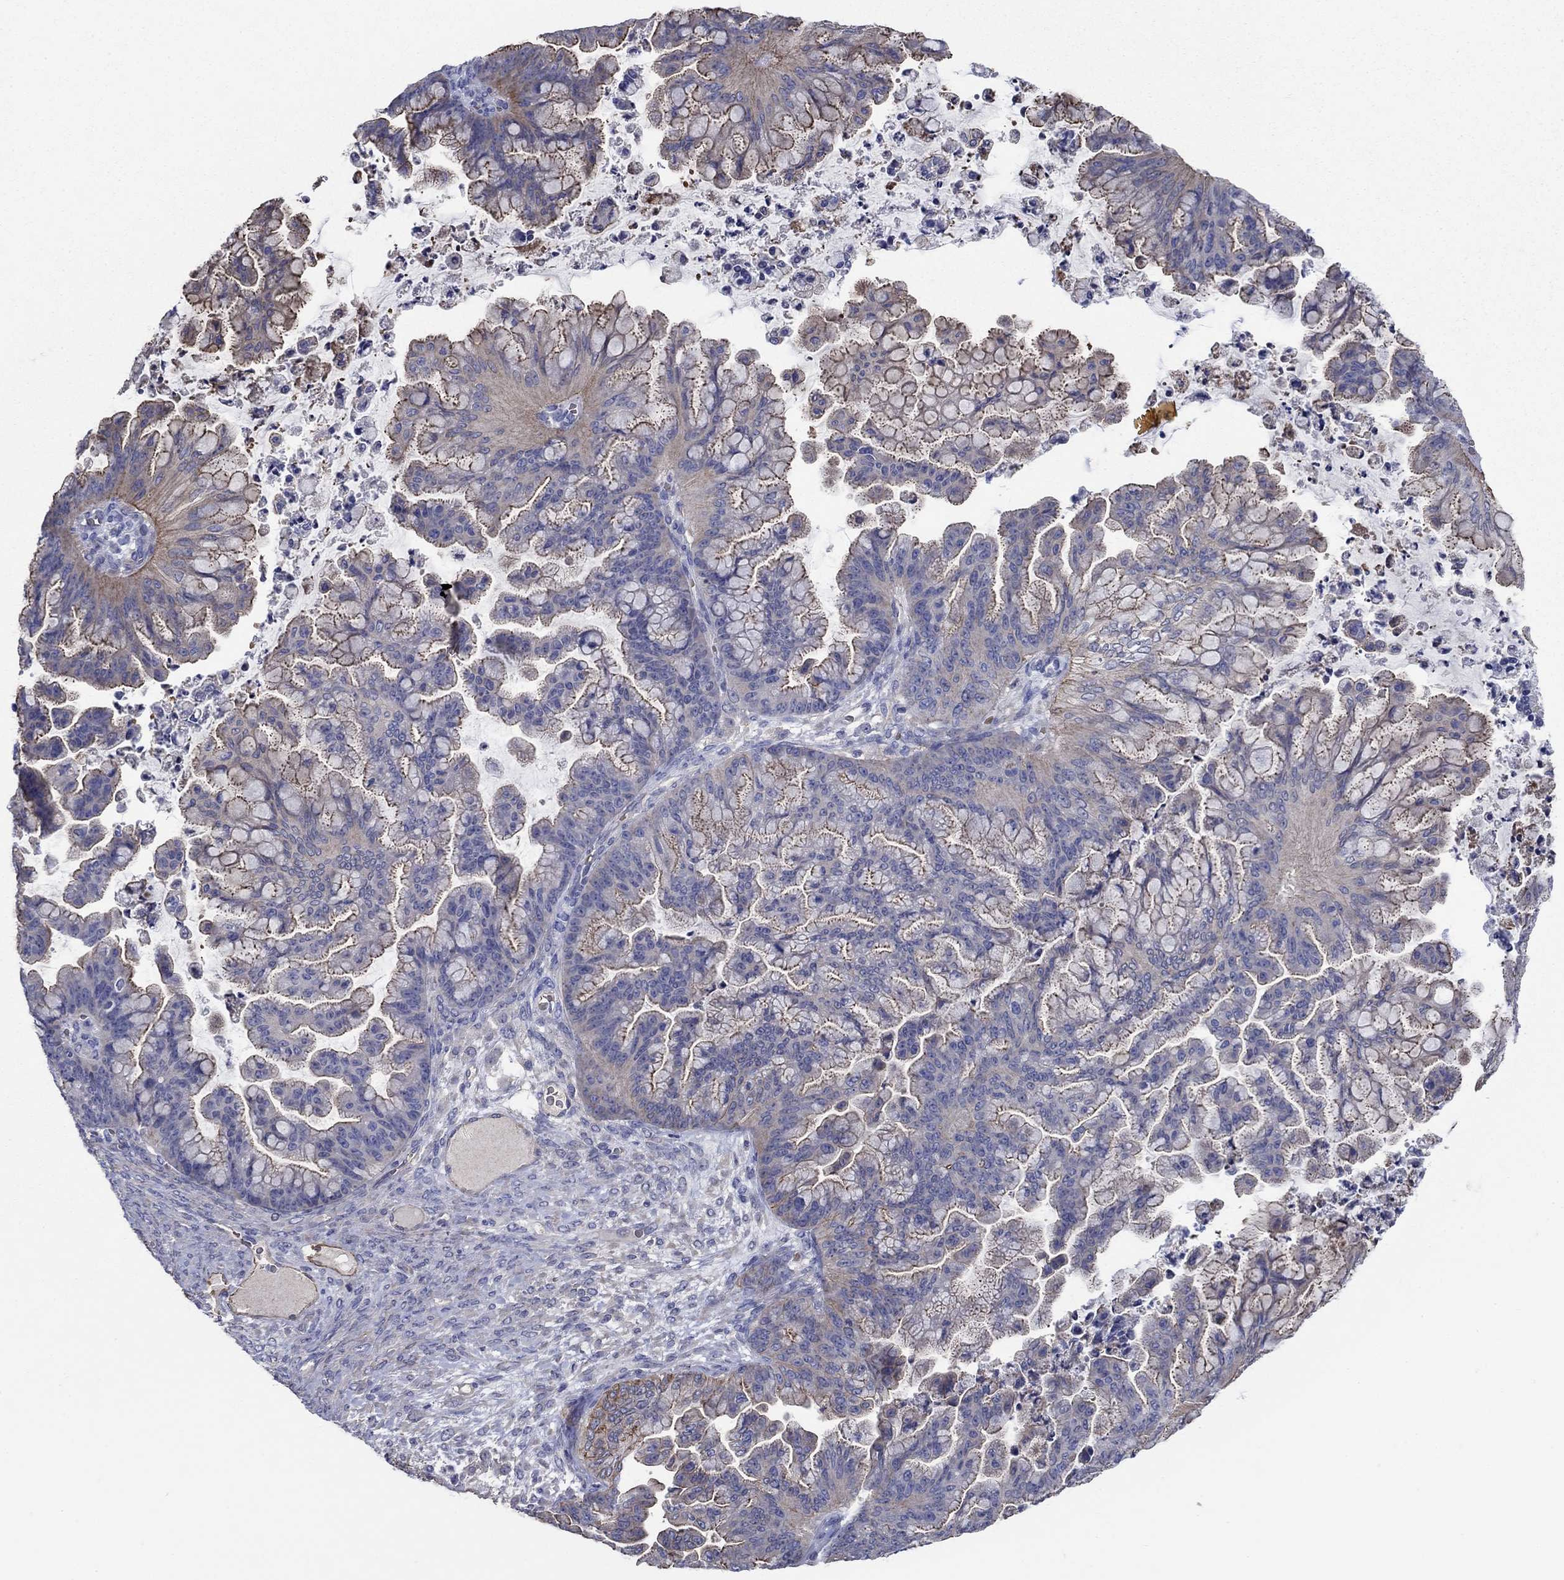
{"staining": {"intensity": "moderate", "quantity": "<25%", "location": "cytoplasmic/membranous"}, "tissue": "ovarian cancer", "cell_type": "Tumor cells", "image_type": "cancer", "snomed": [{"axis": "morphology", "description": "Cystadenocarcinoma, mucinous, NOS"}, {"axis": "topography", "description": "Ovary"}], "caption": "Ovarian mucinous cystadenocarcinoma stained with DAB (3,3'-diaminobenzidine) IHC displays low levels of moderate cytoplasmic/membranous positivity in approximately <25% of tumor cells.", "gene": "FLNC", "patient": {"sex": "female", "age": 67}}